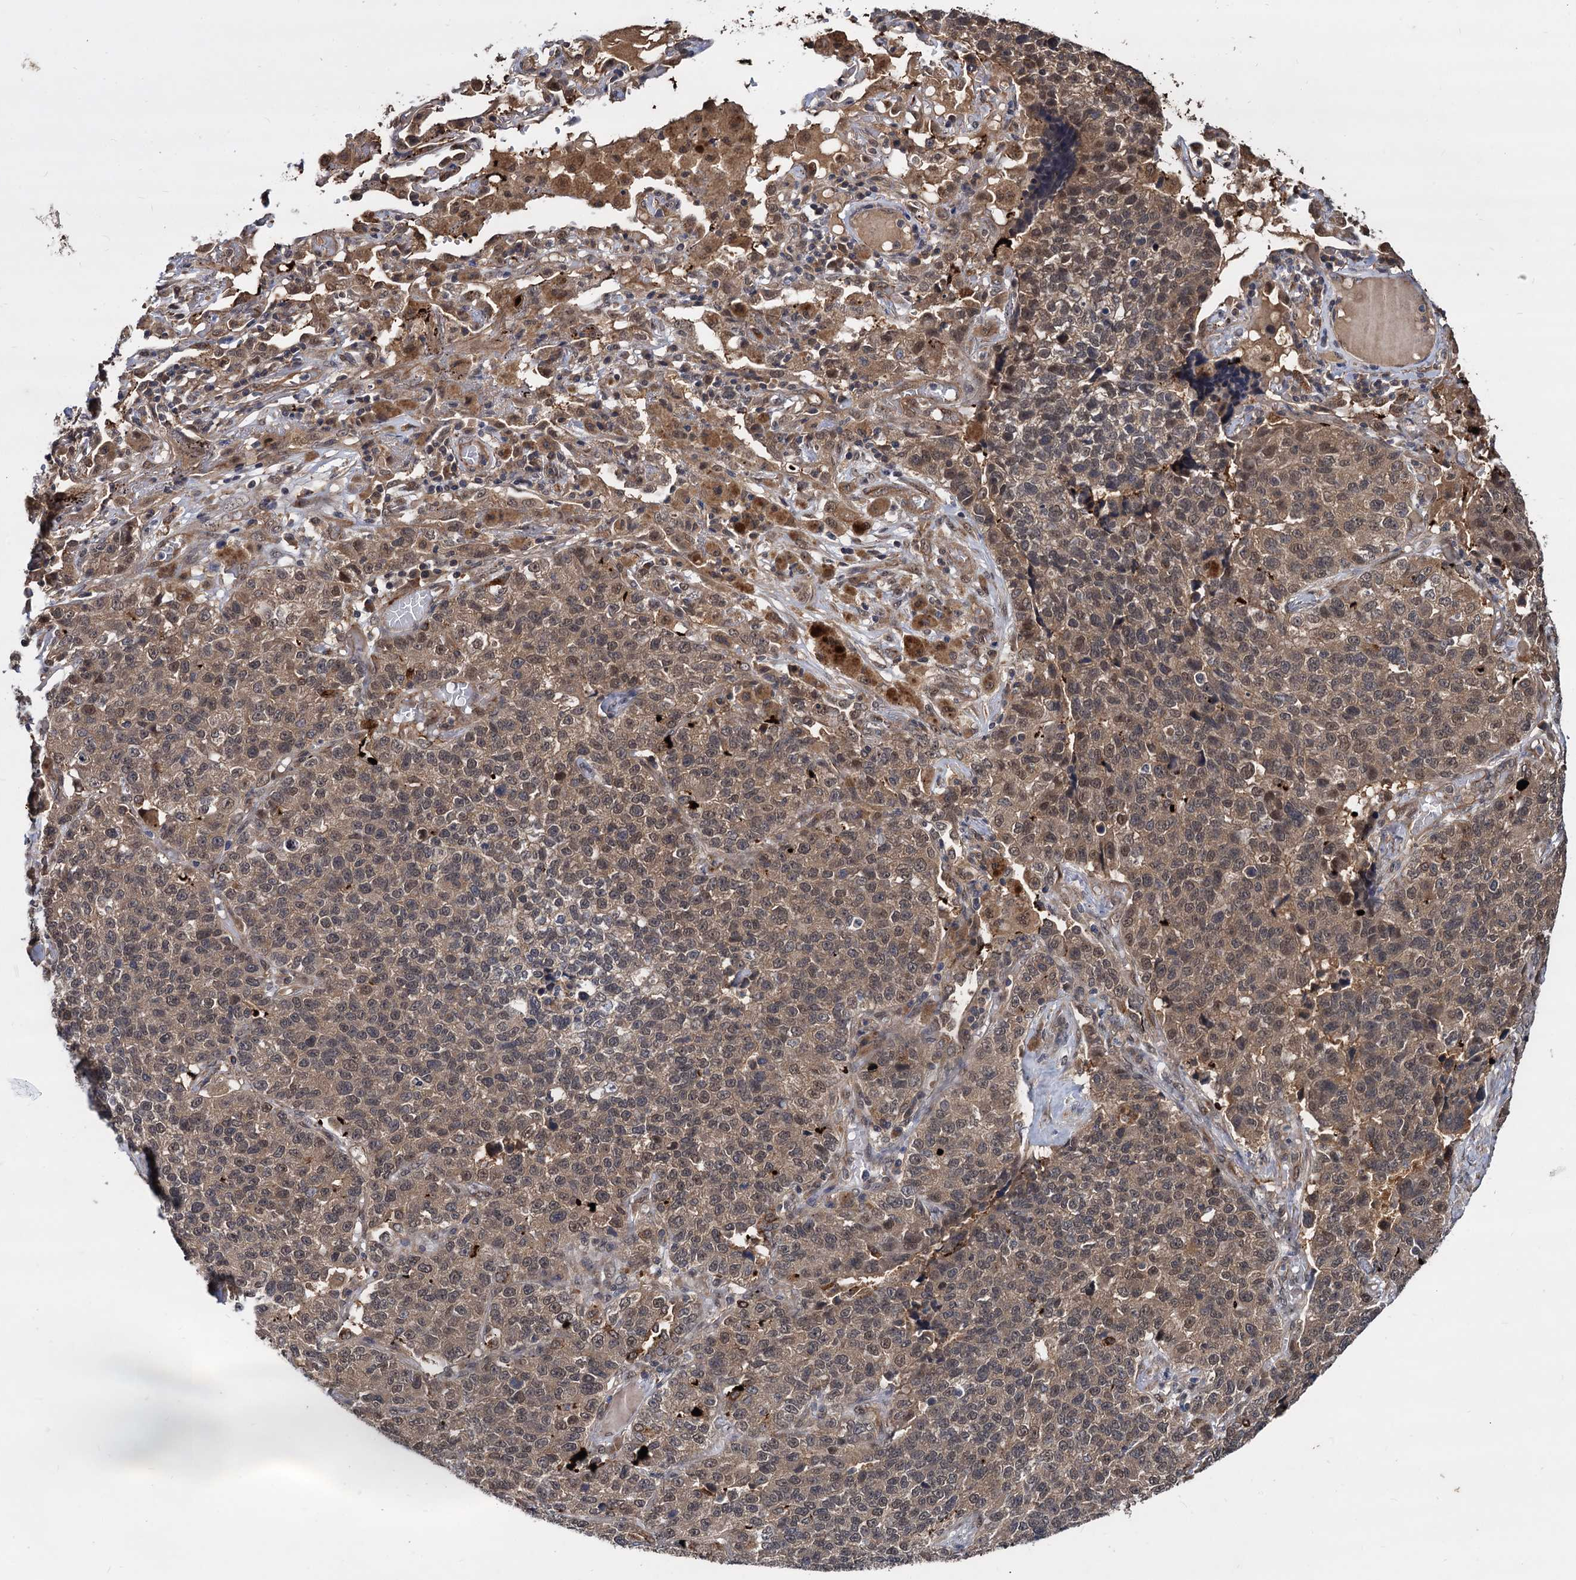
{"staining": {"intensity": "moderate", "quantity": ">75%", "location": "cytoplasmic/membranous,nuclear"}, "tissue": "lung cancer", "cell_type": "Tumor cells", "image_type": "cancer", "snomed": [{"axis": "morphology", "description": "Adenocarcinoma, NOS"}, {"axis": "topography", "description": "Lung"}], "caption": "A brown stain highlights moderate cytoplasmic/membranous and nuclear expression of a protein in lung cancer tumor cells. The protein of interest is stained brown, and the nuclei are stained in blue (DAB IHC with brightfield microscopy, high magnification).", "gene": "PSMD4", "patient": {"sex": "male", "age": 49}}